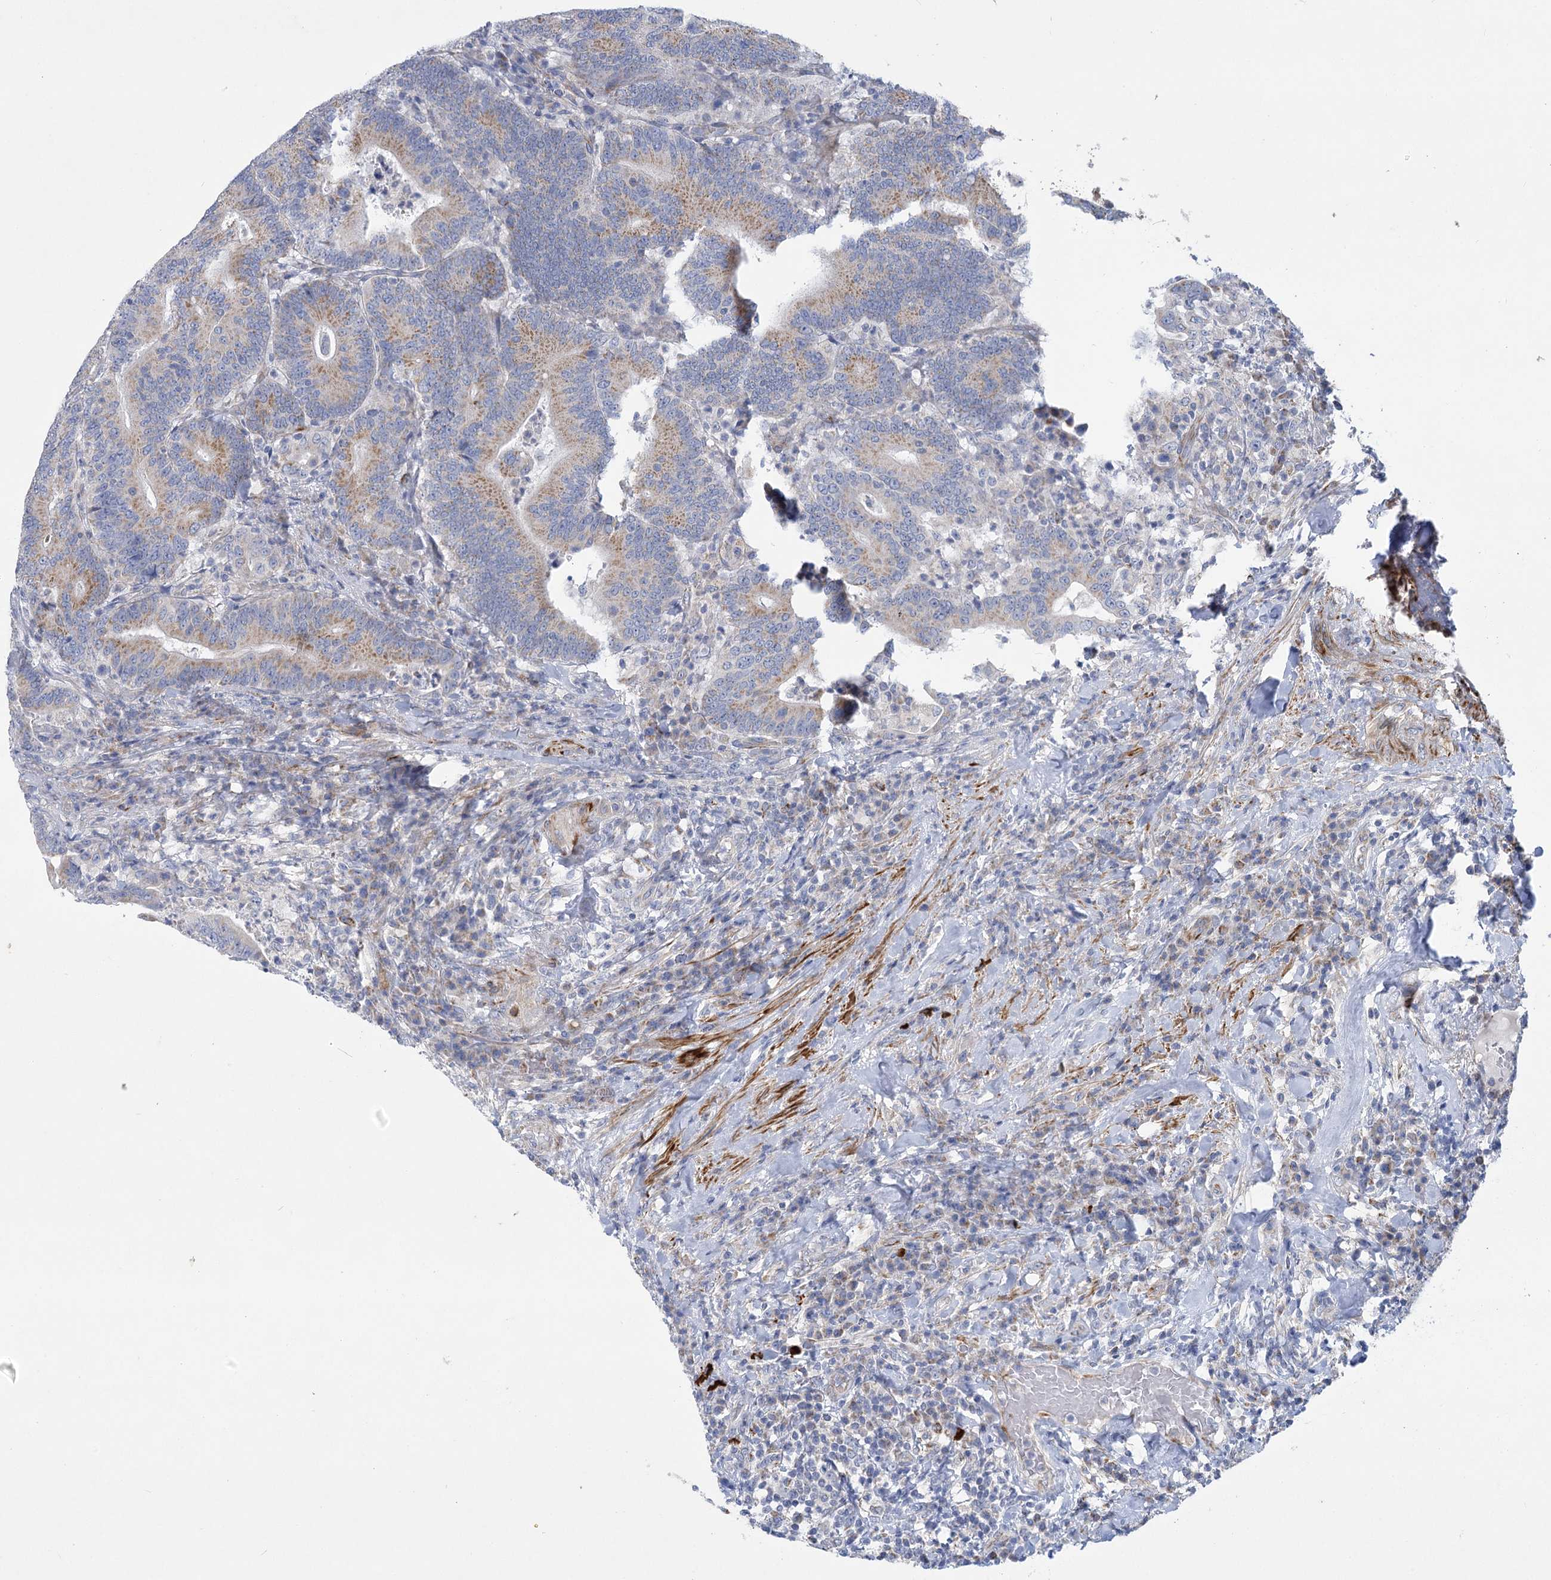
{"staining": {"intensity": "moderate", "quantity": "25%-75%", "location": "cytoplasmic/membranous"}, "tissue": "colorectal cancer", "cell_type": "Tumor cells", "image_type": "cancer", "snomed": [{"axis": "morphology", "description": "Adenocarcinoma, NOS"}, {"axis": "topography", "description": "Colon"}], "caption": "Brown immunohistochemical staining in human colorectal cancer (adenocarcinoma) shows moderate cytoplasmic/membranous positivity in about 25%-75% of tumor cells.", "gene": "DHTKD1", "patient": {"sex": "female", "age": 66}}